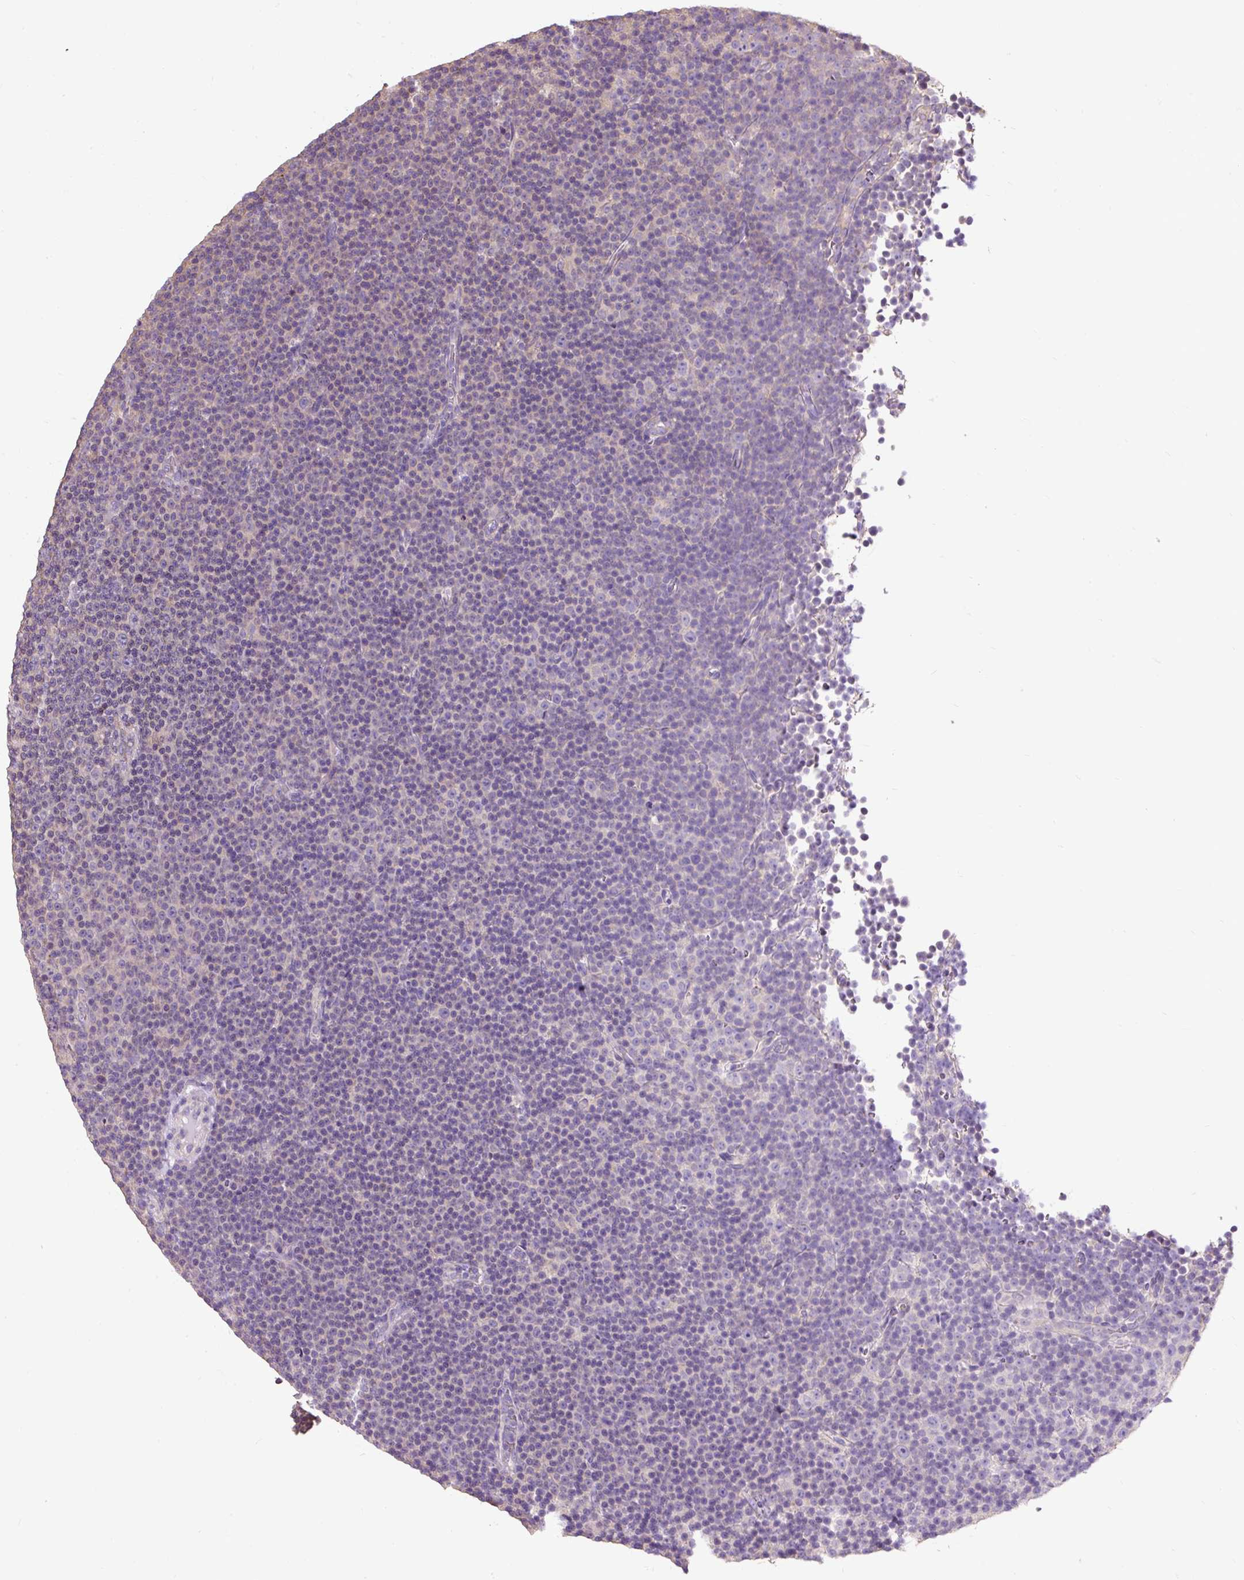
{"staining": {"intensity": "weak", "quantity": "25%-75%", "location": "cytoplasmic/membranous"}, "tissue": "lymphoma", "cell_type": "Tumor cells", "image_type": "cancer", "snomed": [{"axis": "morphology", "description": "Malignant lymphoma, non-Hodgkin's type, Low grade"}, {"axis": "topography", "description": "Lymph node"}], "caption": "Human lymphoma stained for a protein (brown) shows weak cytoplasmic/membranous positive staining in approximately 25%-75% of tumor cells.", "gene": "PDIA2", "patient": {"sex": "female", "age": 67}}